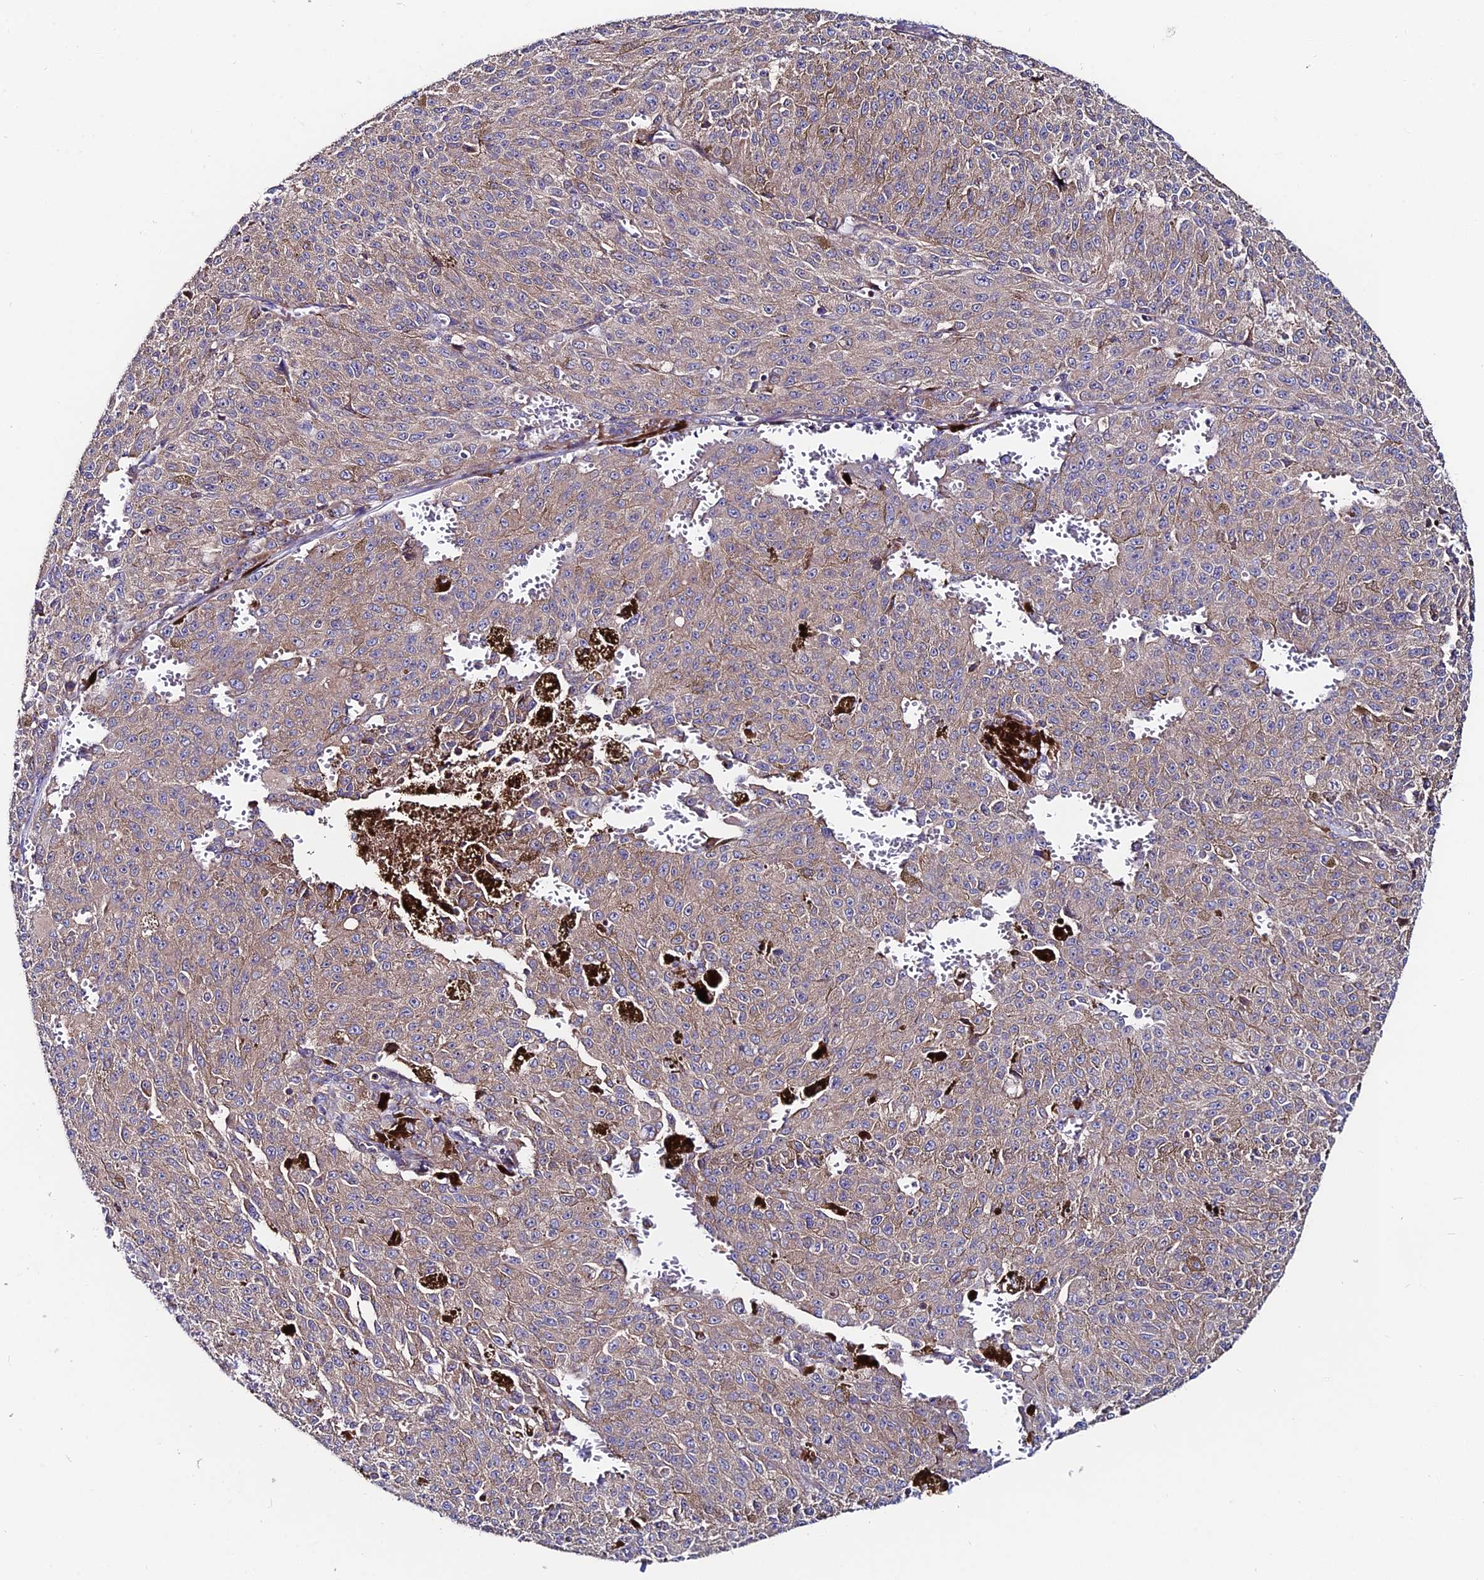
{"staining": {"intensity": "weak", "quantity": ">75%", "location": "cytoplasmic/membranous"}, "tissue": "melanoma", "cell_type": "Tumor cells", "image_type": "cancer", "snomed": [{"axis": "morphology", "description": "Malignant melanoma, NOS"}, {"axis": "topography", "description": "Skin"}], "caption": "Protein expression analysis of human malignant melanoma reveals weak cytoplasmic/membranous positivity in about >75% of tumor cells.", "gene": "EIF3K", "patient": {"sex": "female", "age": 52}}